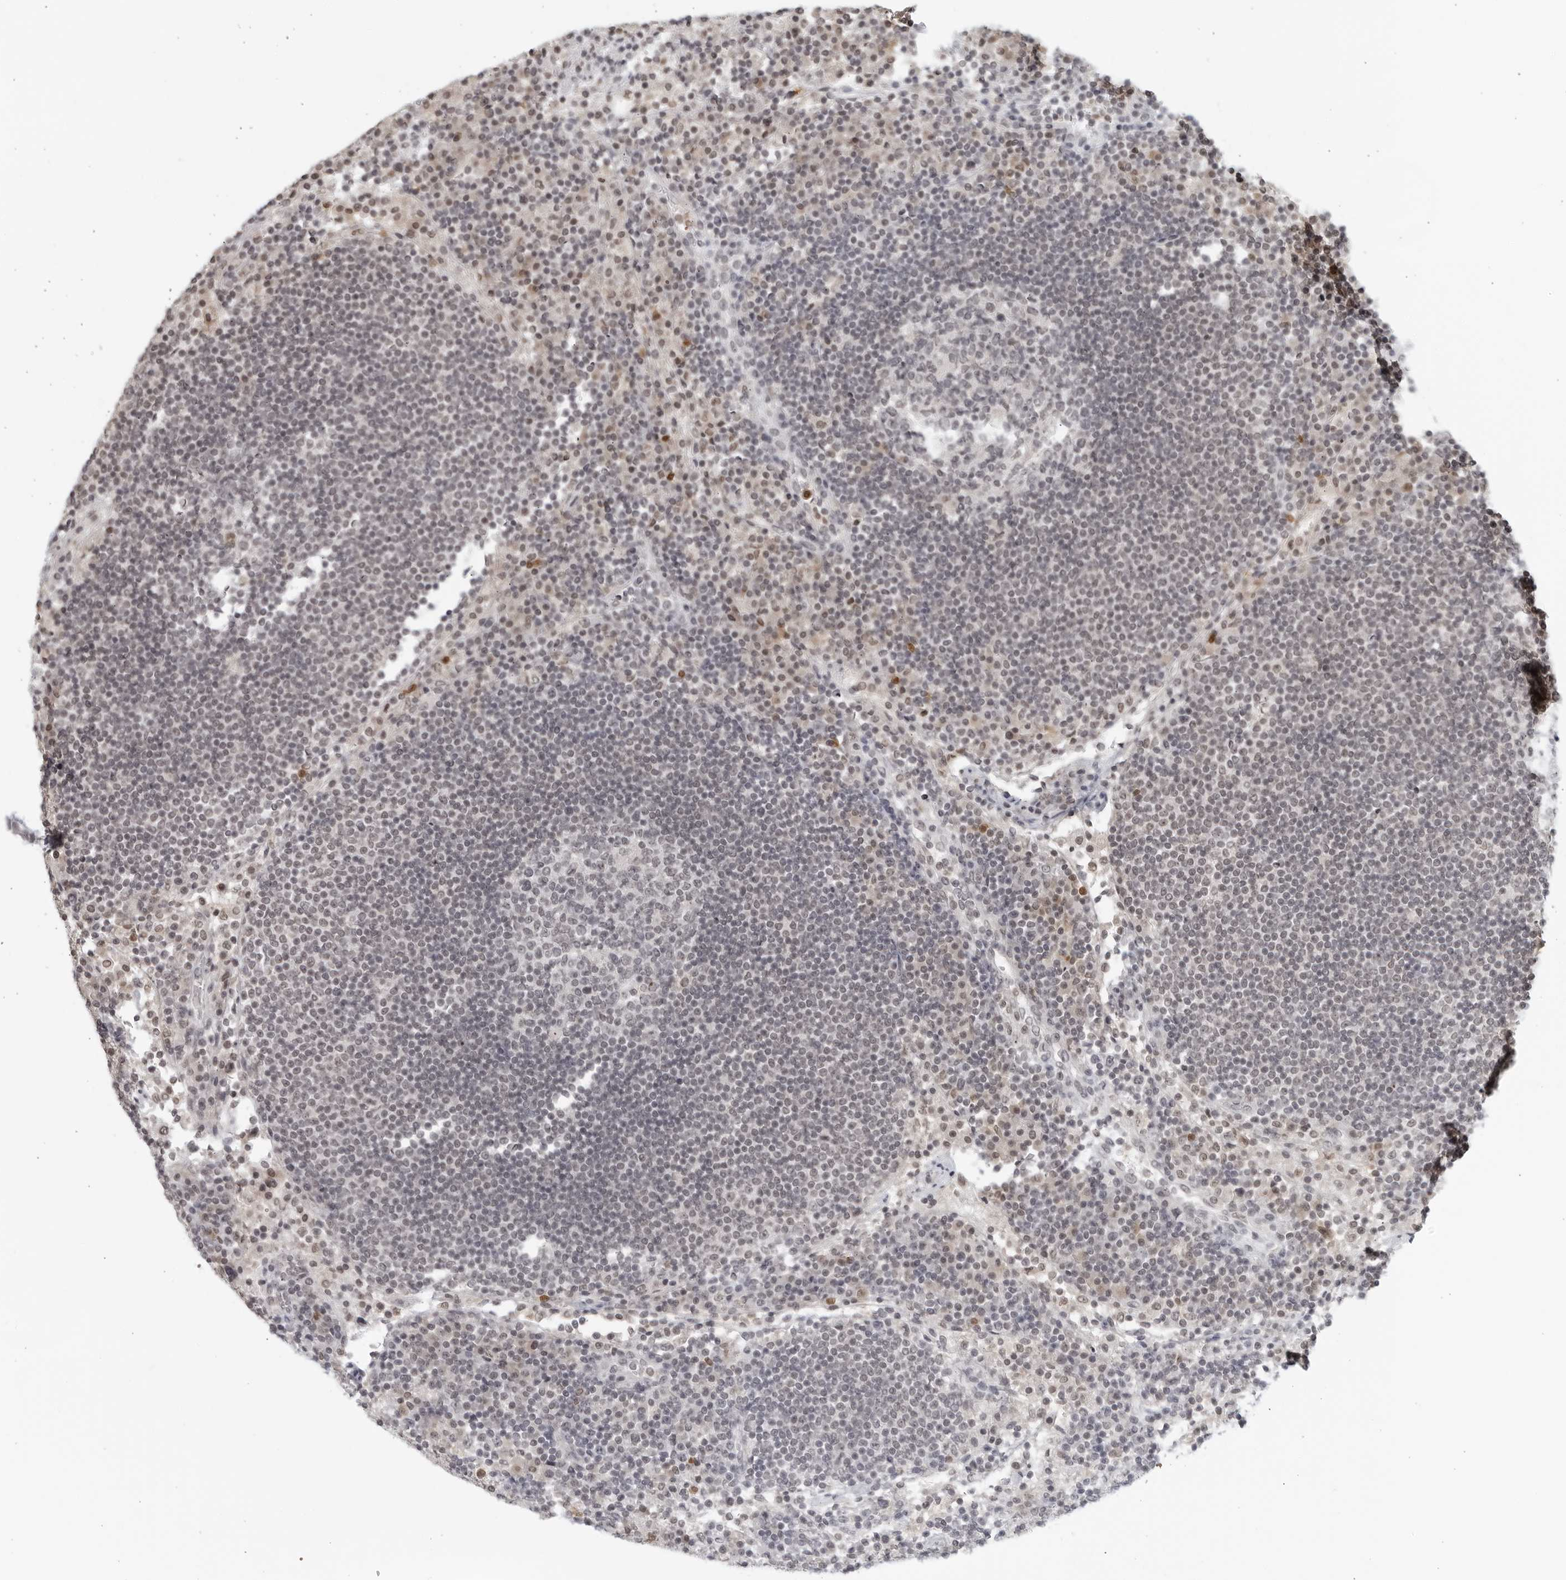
{"staining": {"intensity": "negative", "quantity": "none", "location": "none"}, "tissue": "lymph node", "cell_type": "Germinal center cells", "image_type": "normal", "snomed": [{"axis": "morphology", "description": "Normal tissue, NOS"}, {"axis": "topography", "description": "Lymph node"}], "caption": "Histopathology image shows no protein expression in germinal center cells of unremarkable lymph node. The staining is performed using DAB brown chromogen with nuclei counter-stained in using hematoxylin.", "gene": "RAB11FIP3", "patient": {"sex": "female", "age": 53}}